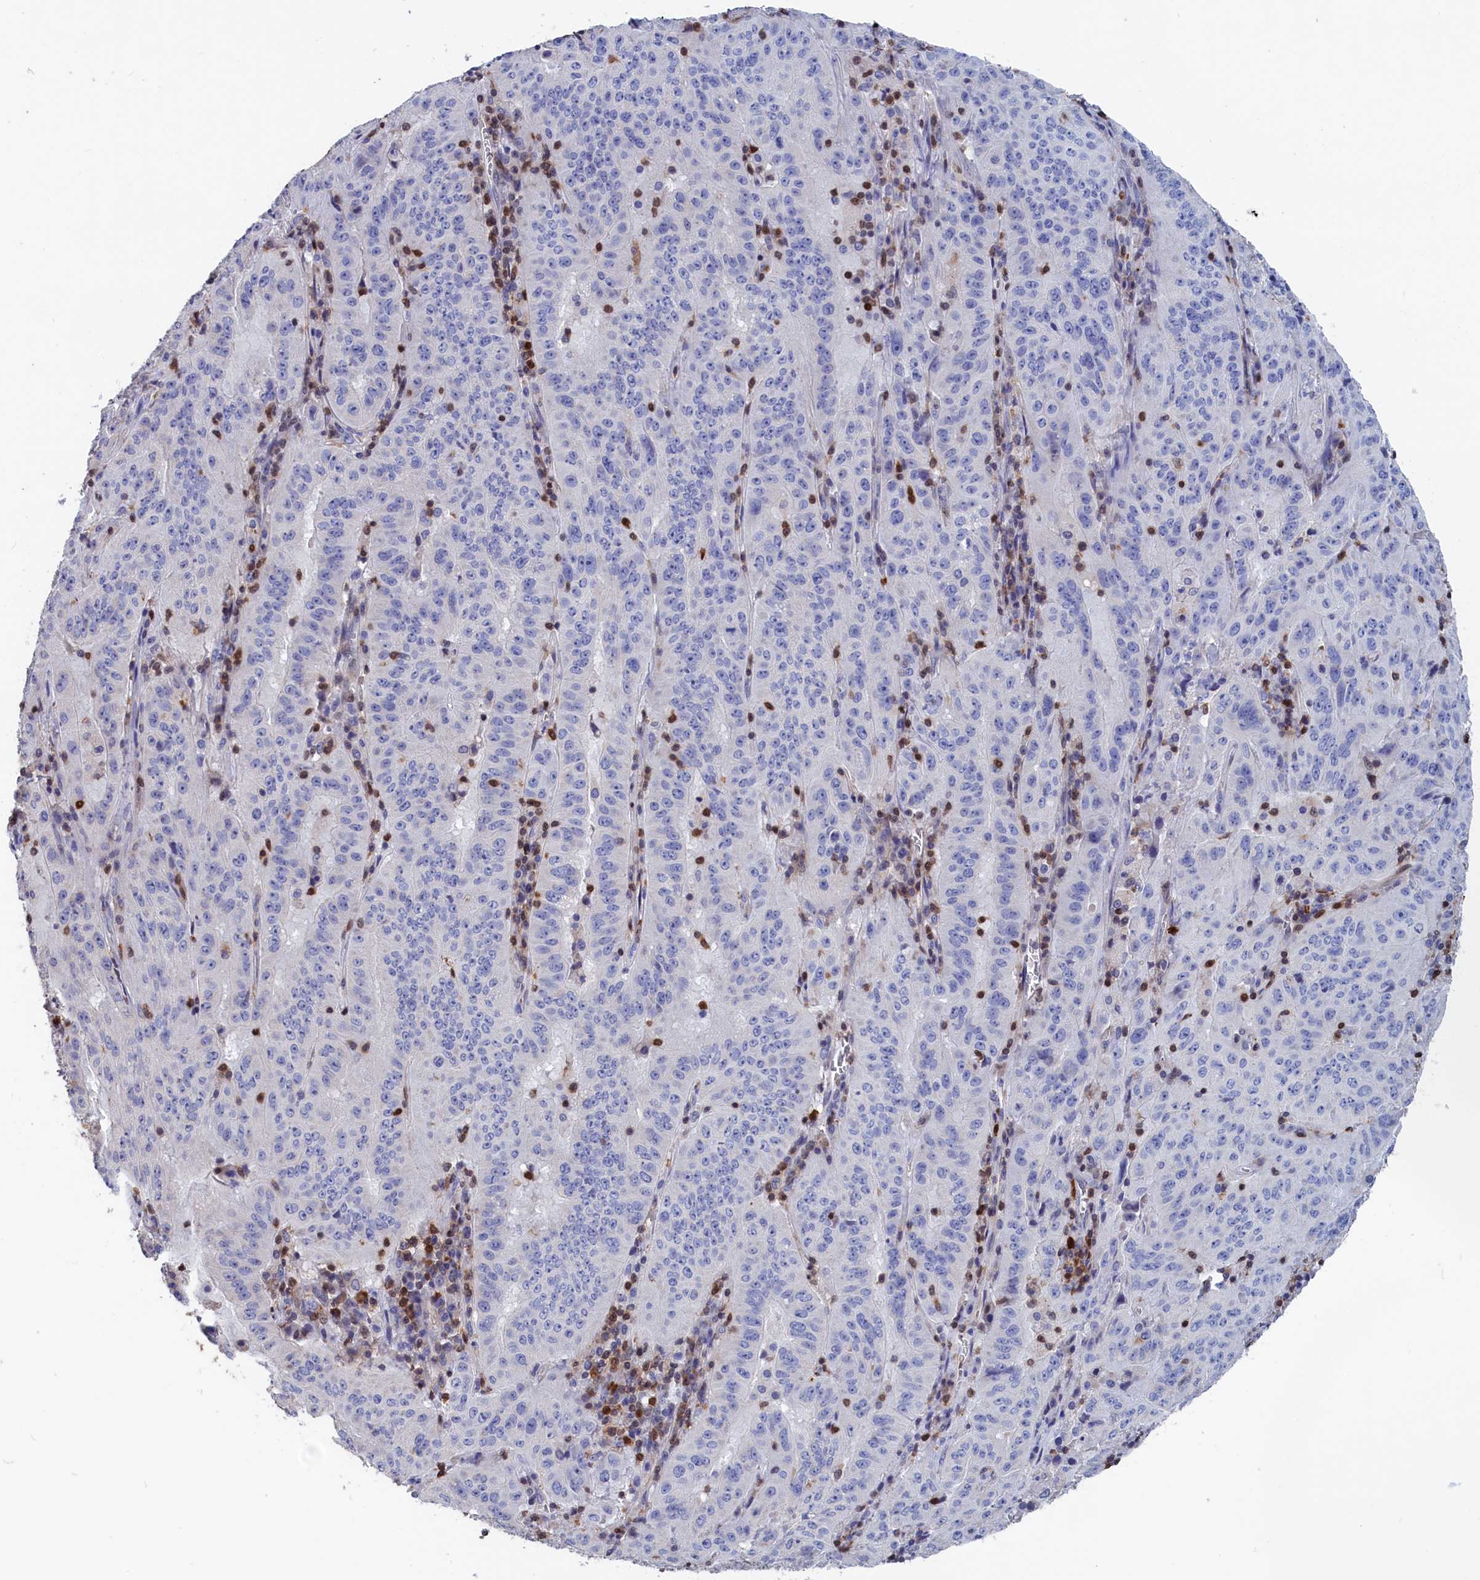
{"staining": {"intensity": "negative", "quantity": "none", "location": "none"}, "tissue": "pancreatic cancer", "cell_type": "Tumor cells", "image_type": "cancer", "snomed": [{"axis": "morphology", "description": "Adenocarcinoma, NOS"}, {"axis": "topography", "description": "Pancreas"}], "caption": "IHC histopathology image of neoplastic tissue: human adenocarcinoma (pancreatic) stained with DAB (3,3'-diaminobenzidine) displays no significant protein staining in tumor cells.", "gene": "CRIP1", "patient": {"sex": "male", "age": 63}}